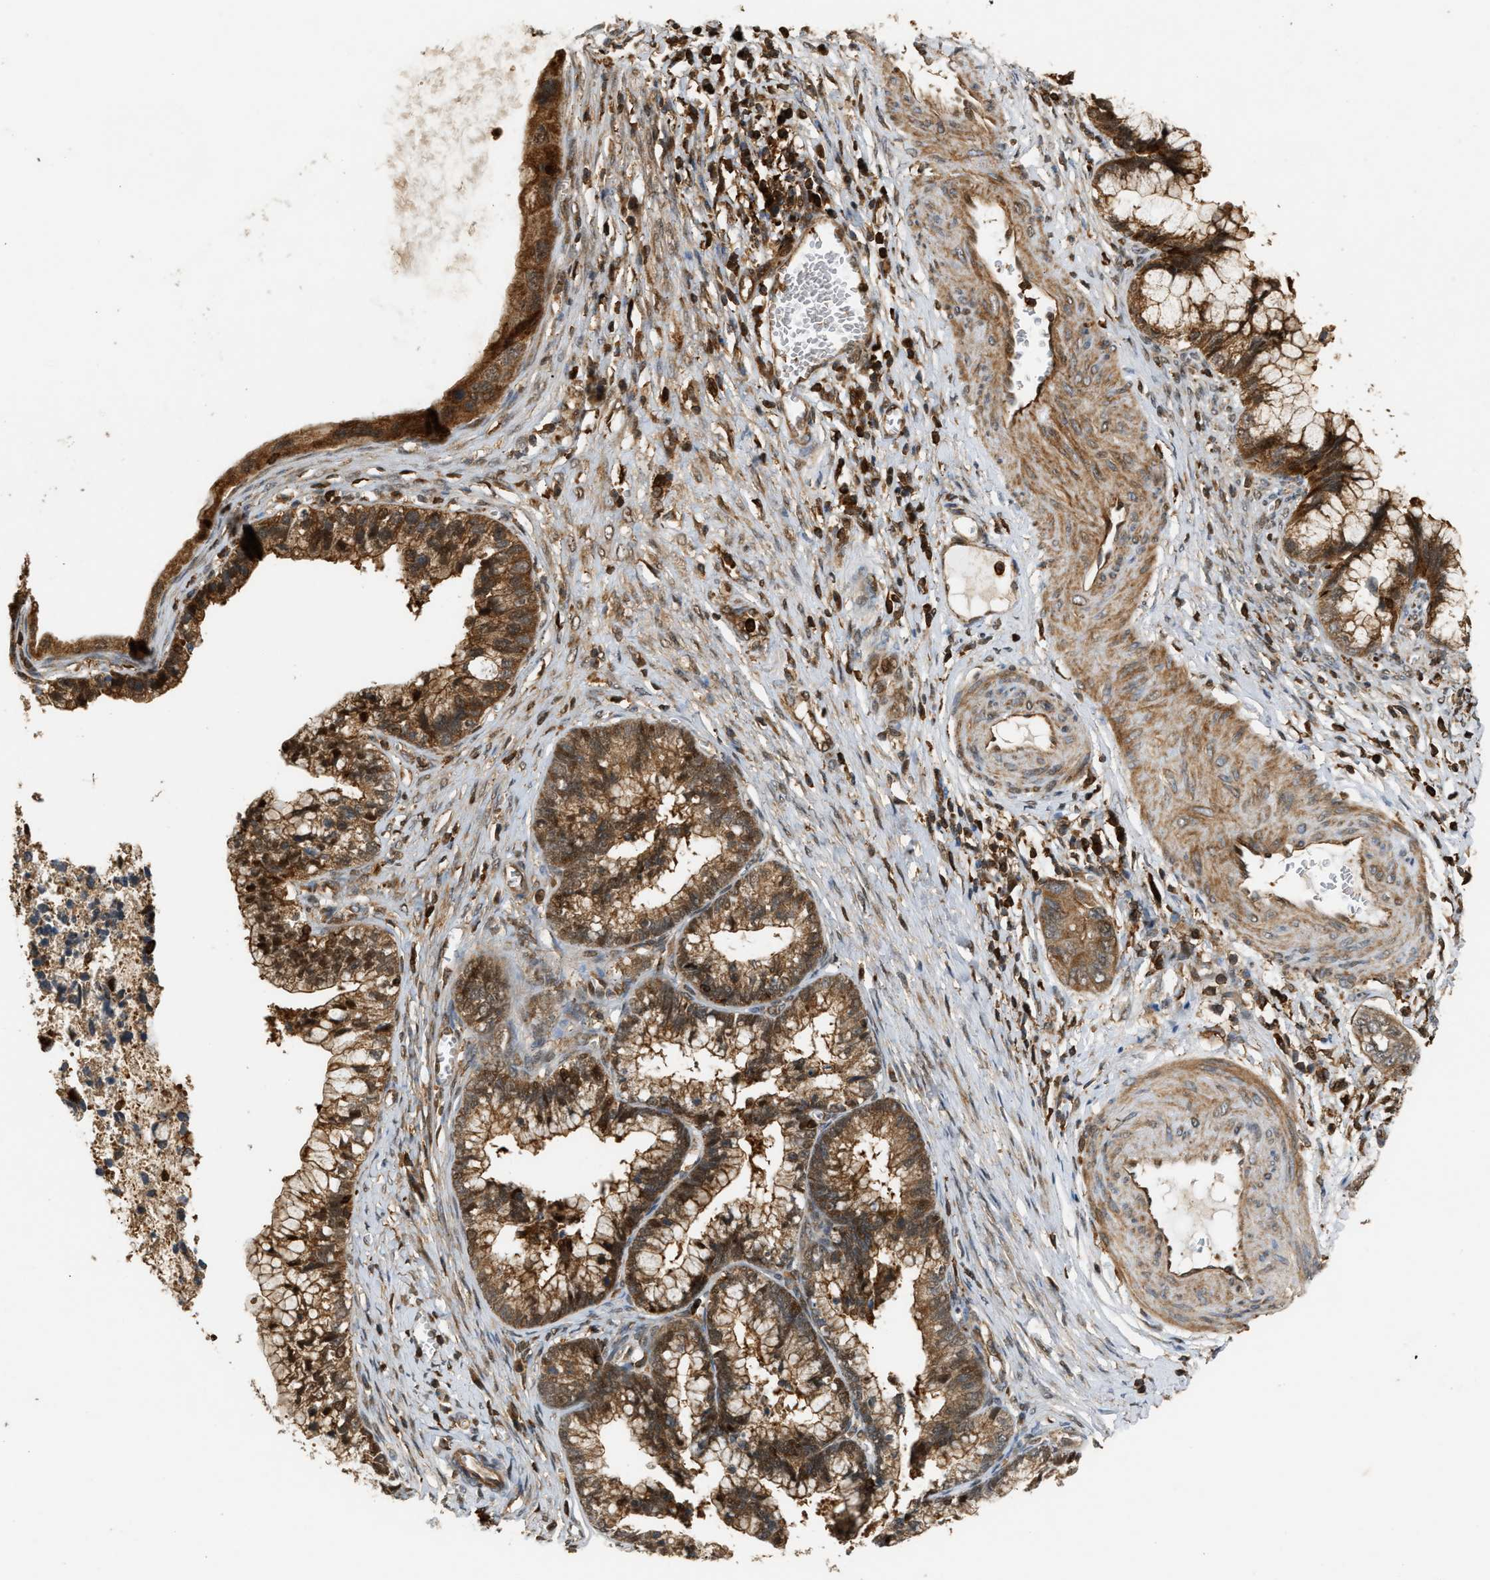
{"staining": {"intensity": "strong", "quantity": ">75%", "location": "cytoplasmic/membranous,nuclear"}, "tissue": "cervical cancer", "cell_type": "Tumor cells", "image_type": "cancer", "snomed": [{"axis": "morphology", "description": "Adenocarcinoma, NOS"}, {"axis": "topography", "description": "Cervix"}], "caption": "Immunohistochemical staining of cervical adenocarcinoma displays high levels of strong cytoplasmic/membranous and nuclear protein positivity in about >75% of tumor cells.", "gene": "GOPC", "patient": {"sex": "female", "age": 44}}